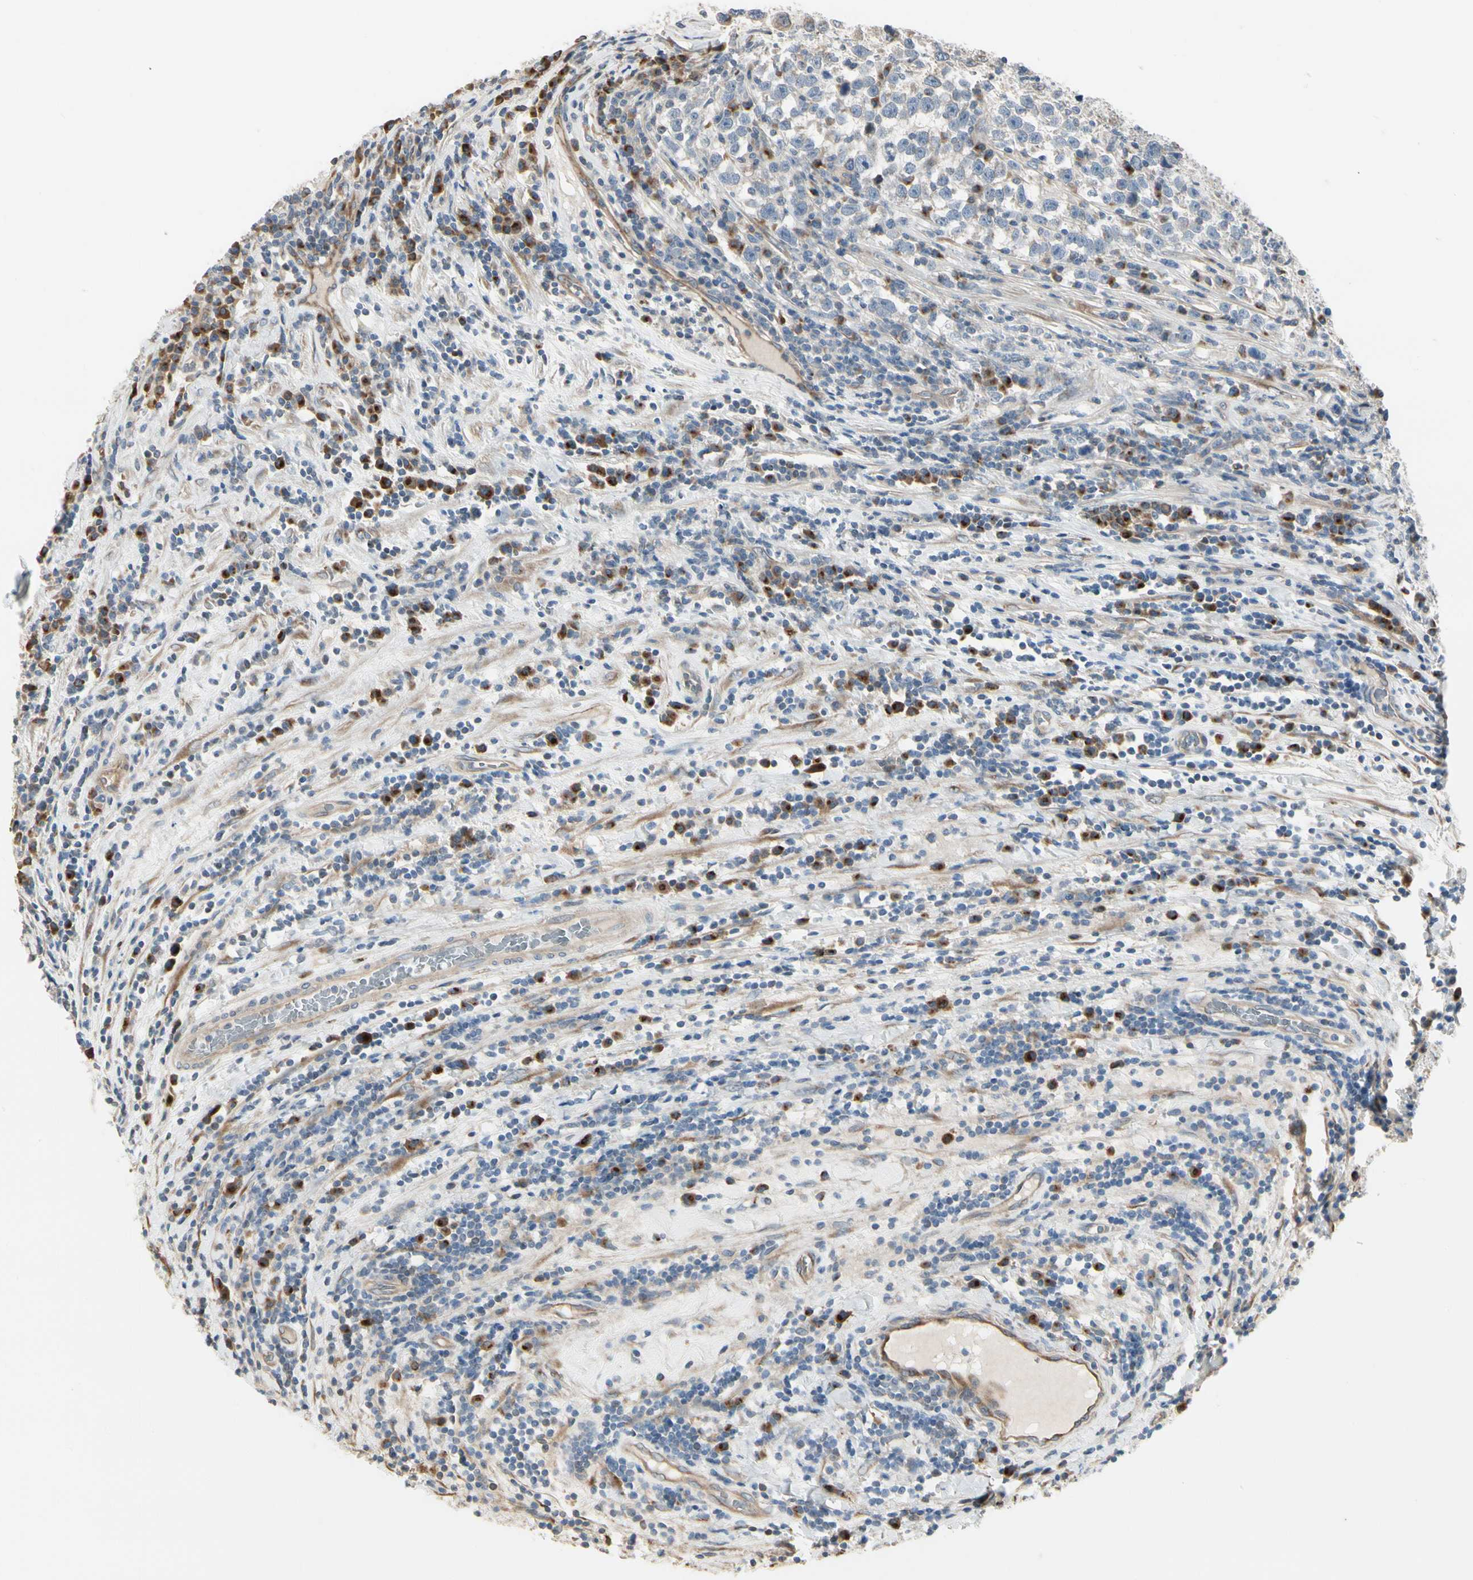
{"staining": {"intensity": "weak", "quantity": "25%-75%", "location": "cytoplasmic/membranous"}, "tissue": "testis cancer", "cell_type": "Tumor cells", "image_type": "cancer", "snomed": [{"axis": "morphology", "description": "Seminoma, NOS"}, {"axis": "topography", "description": "Testis"}], "caption": "This is a histology image of IHC staining of testis cancer, which shows weak expression in the cytoplasmic/membranous of tumor cells.", "gene": "NUCB2", "patient": {"sex": "male", "age": 43}}